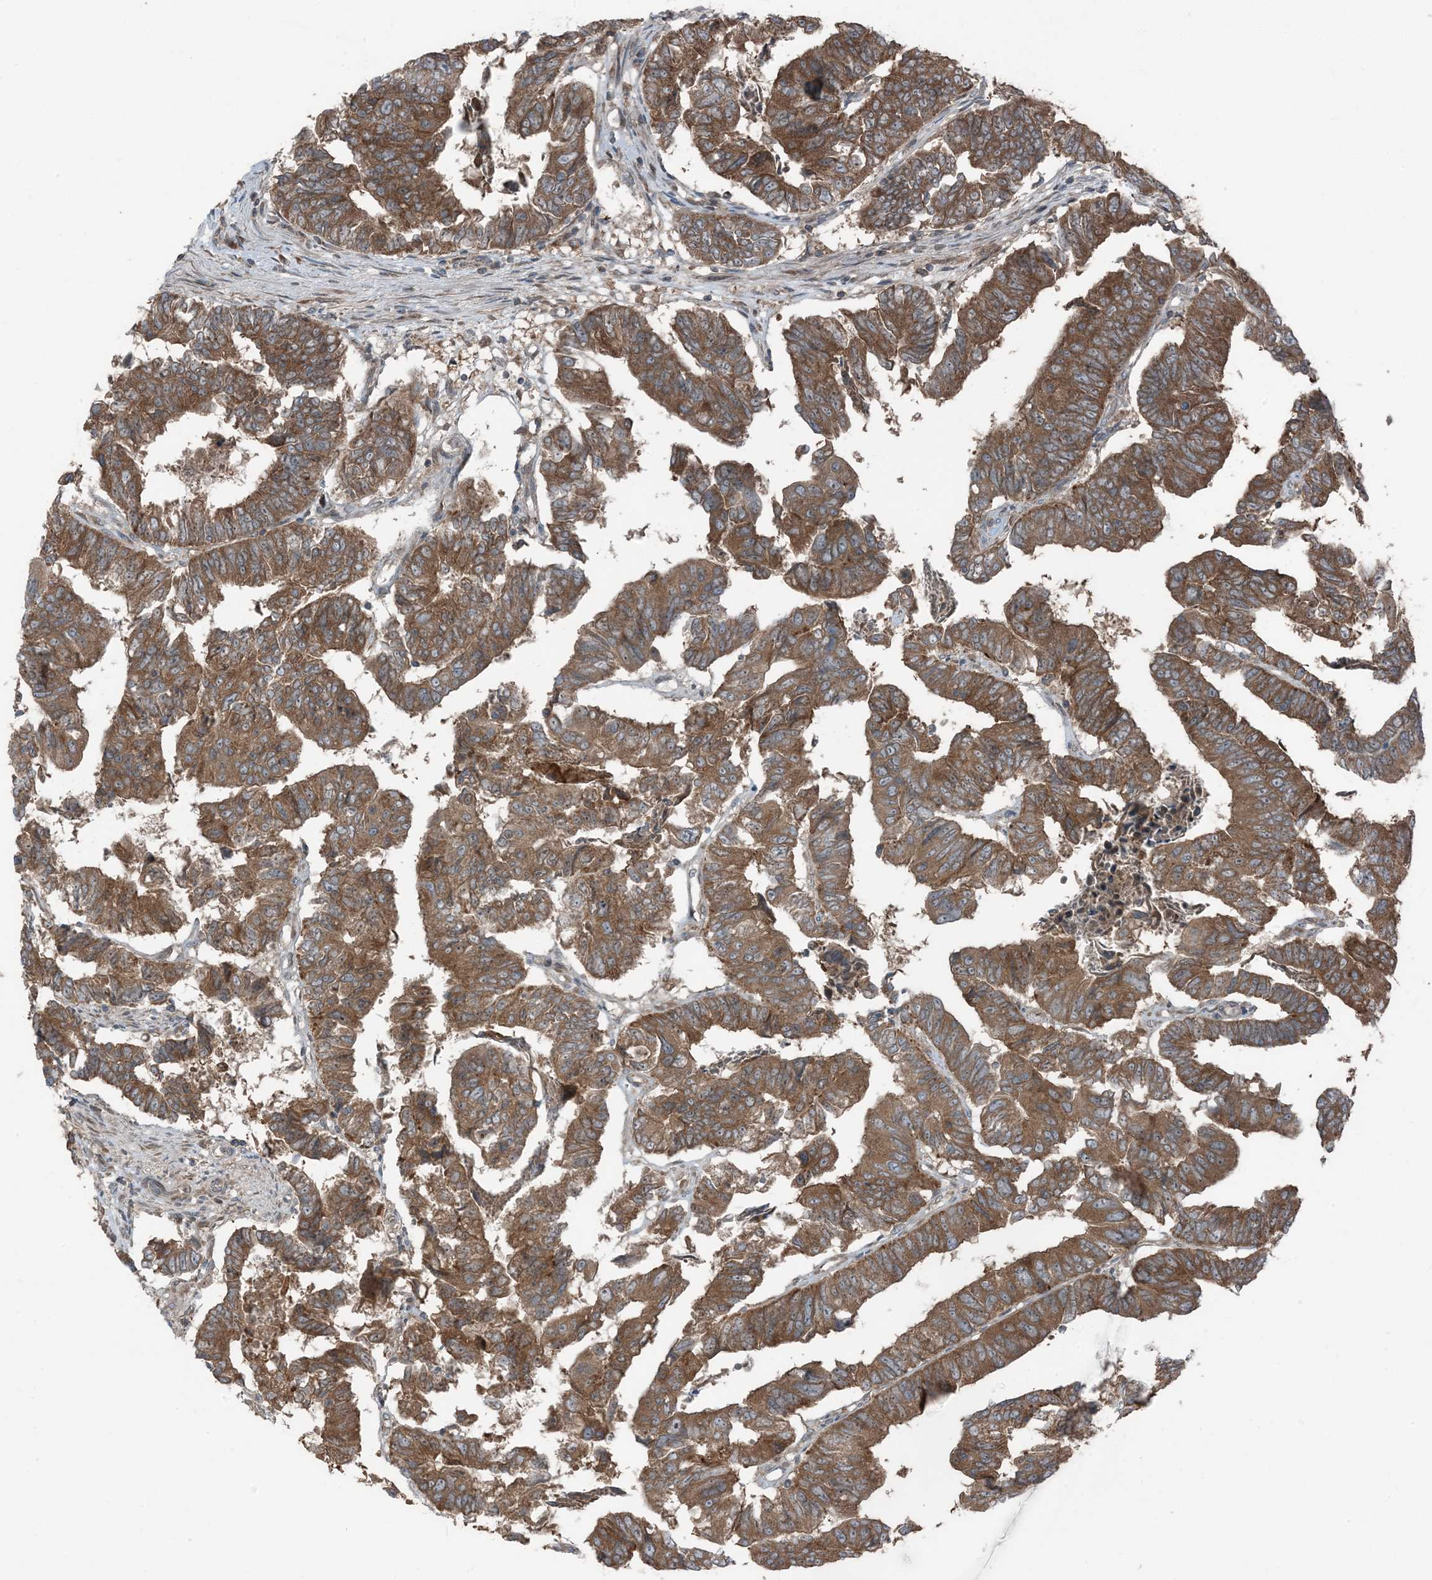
{"staining": {"intensity": "moderate", "quantity": ">75%", "location": "cytoplasmic/membranous"}, "tissue": "colorectal cancer", "cell_type": "Tumor cells", "image_type": "cancer", "snomed": [{"axis": "morphology", "description": "Adenocarcinoma, NOS"}, {"axis": "topography", "description": "Rectum"}], "caption": "Approximately >75% of tumor cells in human adenocarcinoma (colorectal) display moderate cytoplasmic/membranous protein expression as visualized by brown immunohistochemical staining.", "gene": "RAB3GAP1", "patient": {"sex": "female", "age": 65}}